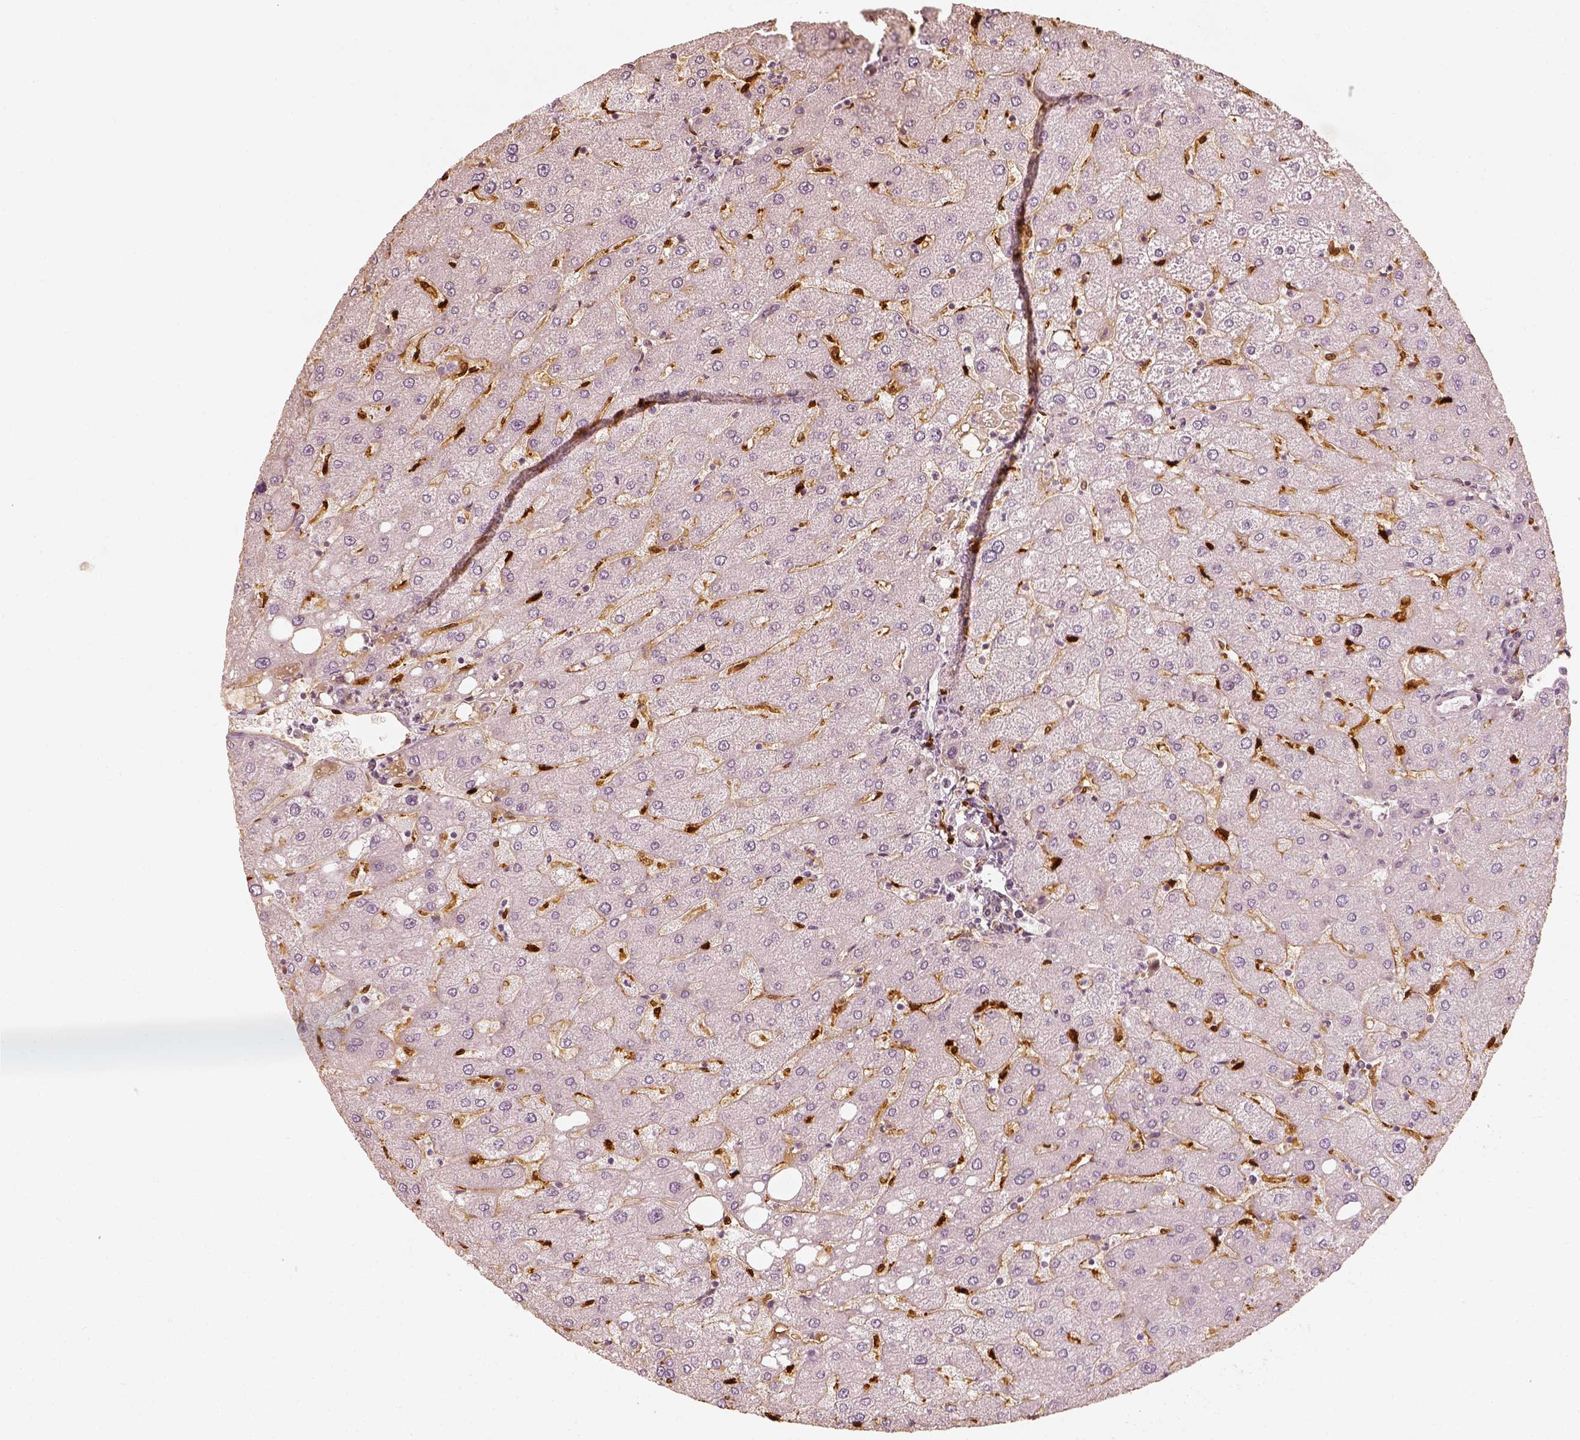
{"staining": {"intensity": "negative", "quantity": "none", "location": "none"}, "tissue": "liver", "cell_type": "Cholangiocytes", "image_type": "normal", "snomed": [{"axis": "morphology", "description": "Normal tissue, NOS"}, {"axis": "topography", "description": "Liver"}], "caption": "Histopathology image shows no significant protein positivity in cholangiocytes of benign liver. (DAB (3,3'-diaminobenzidine) IHC with hematoxylin counter stain).", "gene": "FSCN1", "patient": {"sex": "male", "age": 67}}